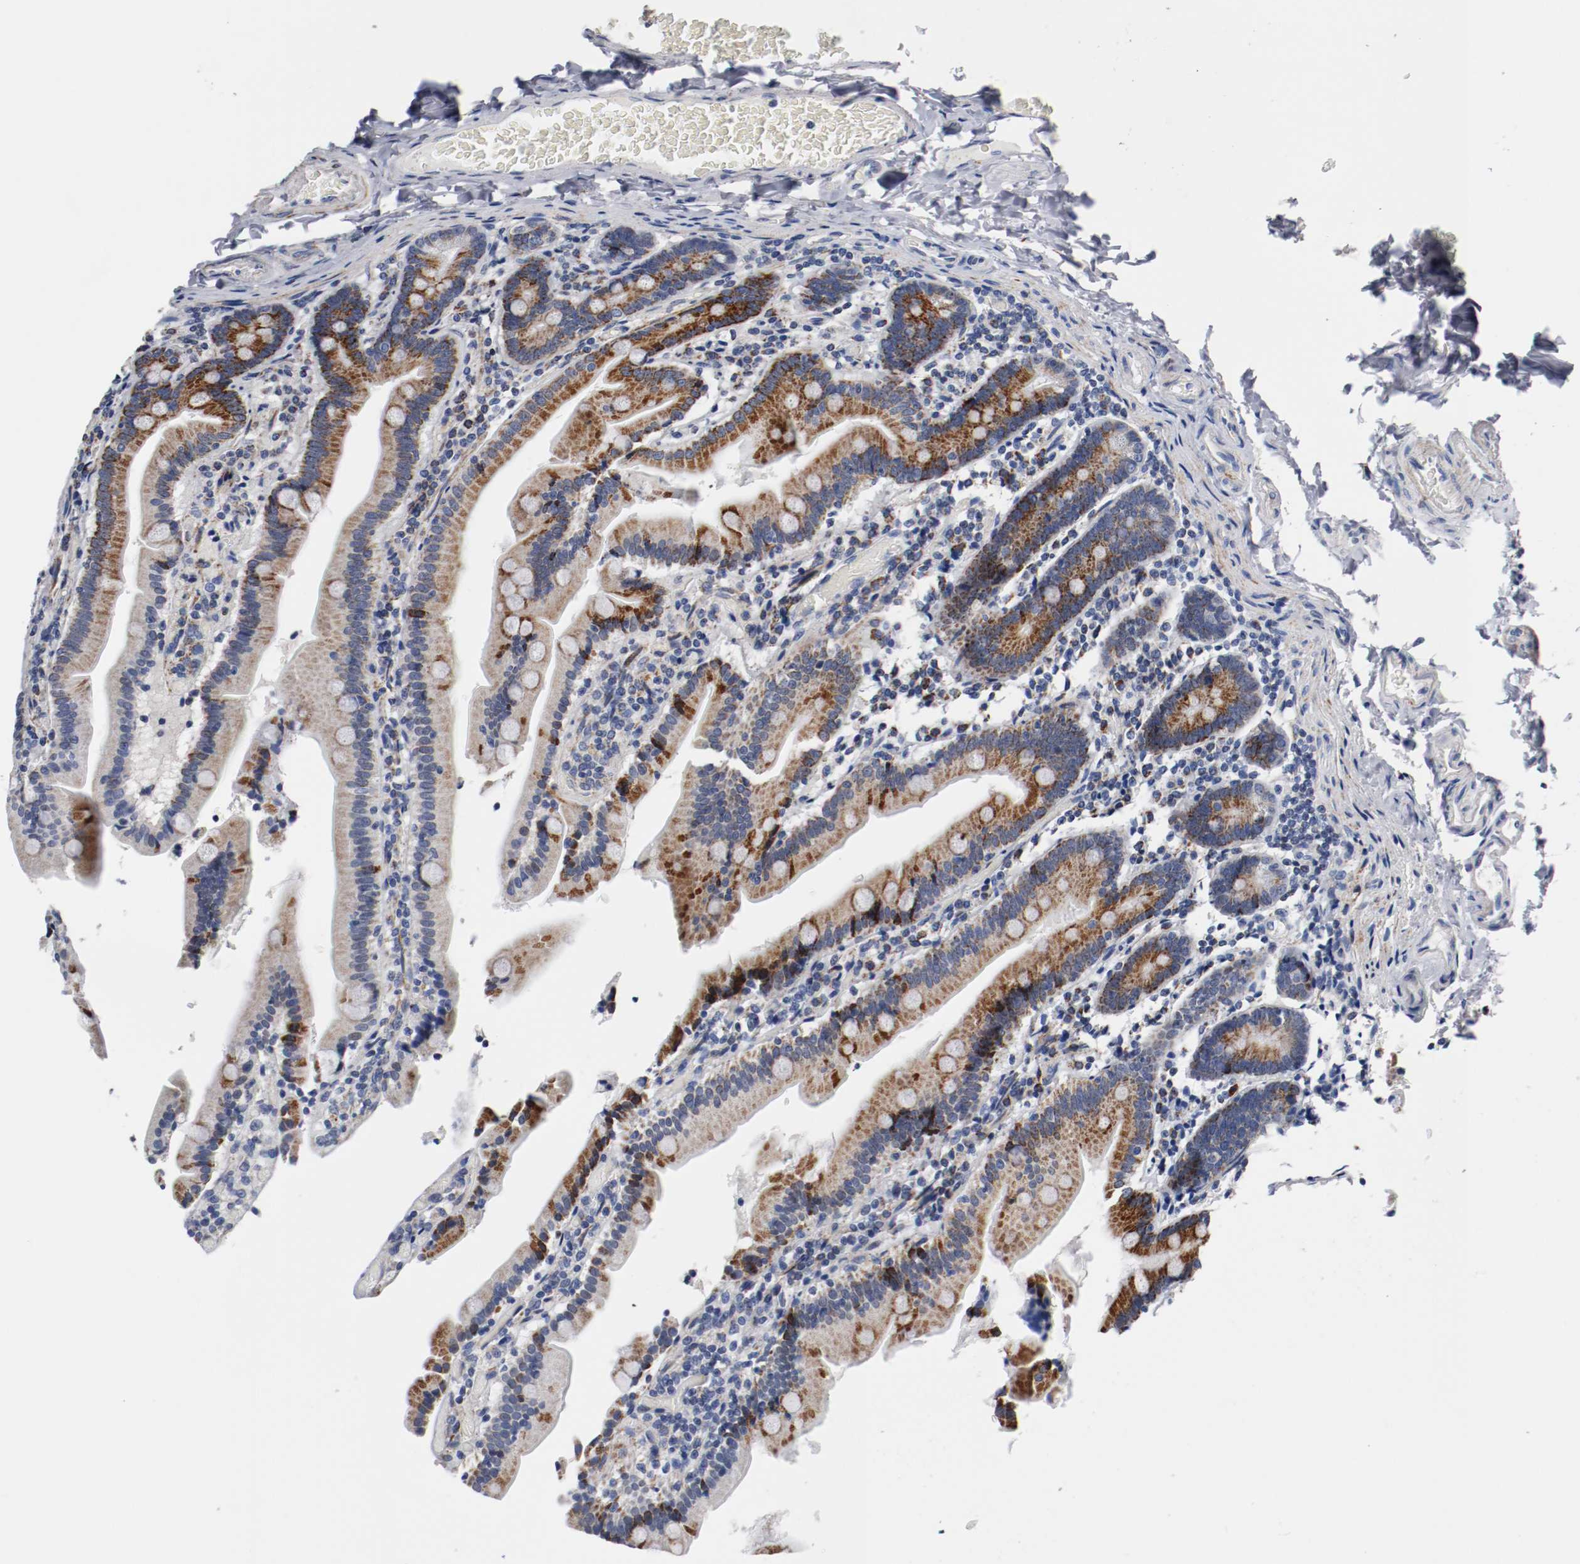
{"staining": {"intensity": "strong", "quantity": ">75%", "location": "cytoplasmic/membranous"}, "tissue": "duodenum", "cell_type": "Glandular cells", "image_type": "normal", "snomed": [{"axis": "morphology", "description": "Normal tissue, NOS"}, {"axis": "topography", "description": "Duodenum"}], "caption": "The histopathology image reveals a brown stain indicating the presence of a protein in the cytoplasmic/membranous of glandular cells in duodenum.", "gene": "TUBD1", "patient": {"sex": "female", "age": 53}}